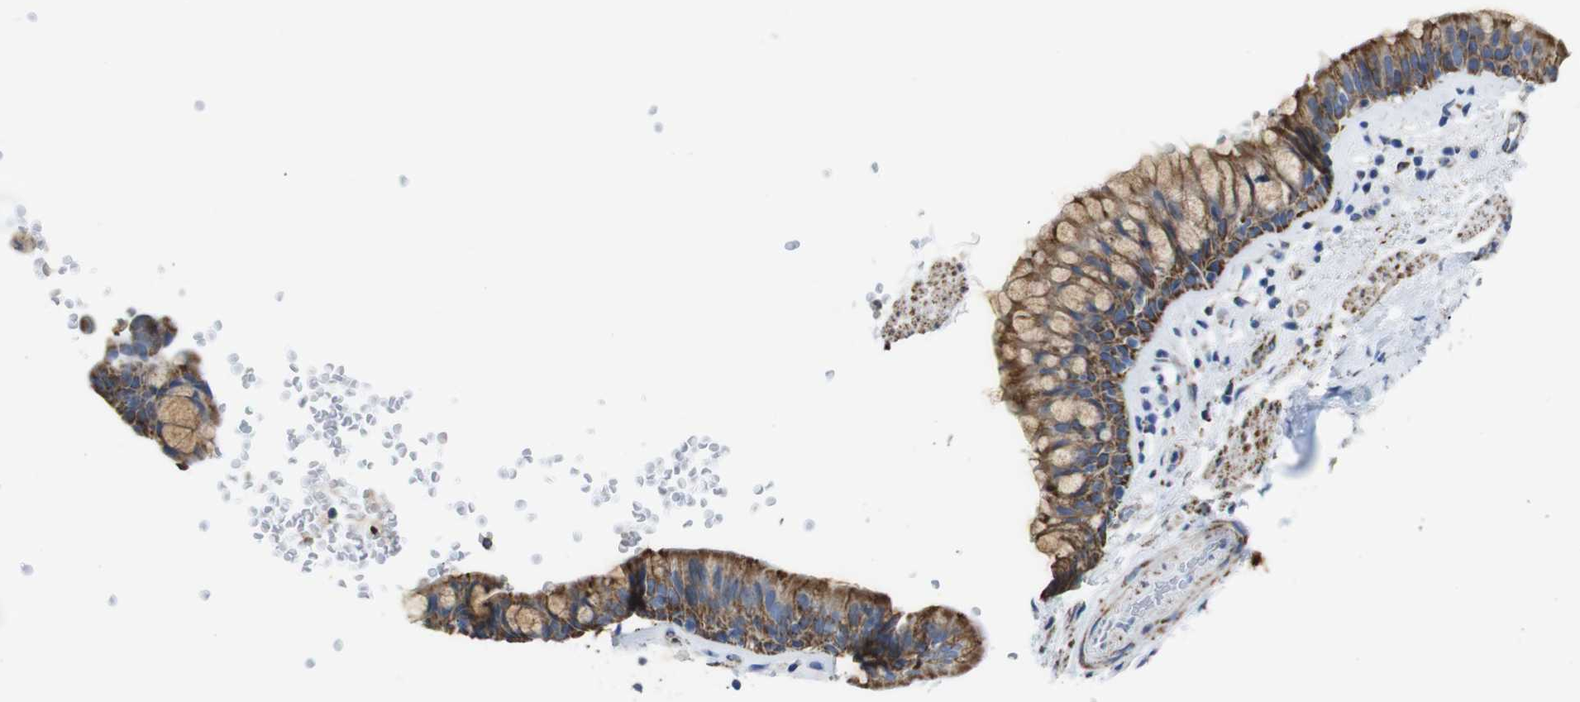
{"staining": {"intensity": "moderate", "quantity": ">75%", "location": "cytoplasmic/membranous"}, "tissue": "bronchus", "cell_type": "Respiratory epithelial cells", "image_type": "normal", "snomed": [{"axis": "morphology", "description": "Normal tissue, NOS"}, {"axis": "topography", "description": "Cartilage tissue"}, {"axis": "topography", "description": "Bronchus"}], "caption": "Immunohistochemical staining of normal bronchus shows >75% levels of moderate cytoplasmic/membranous protein positivity in approximately >75% of respiratory epithelial cells. The protein is stained brown, and the nuclei are stained in blue (DAB (3,3'-diaminobenzidine) IHC with brightfield microscopy, high magnification).", "gene": "MAOA", "patient": {"sex": "female", "age": 53}}